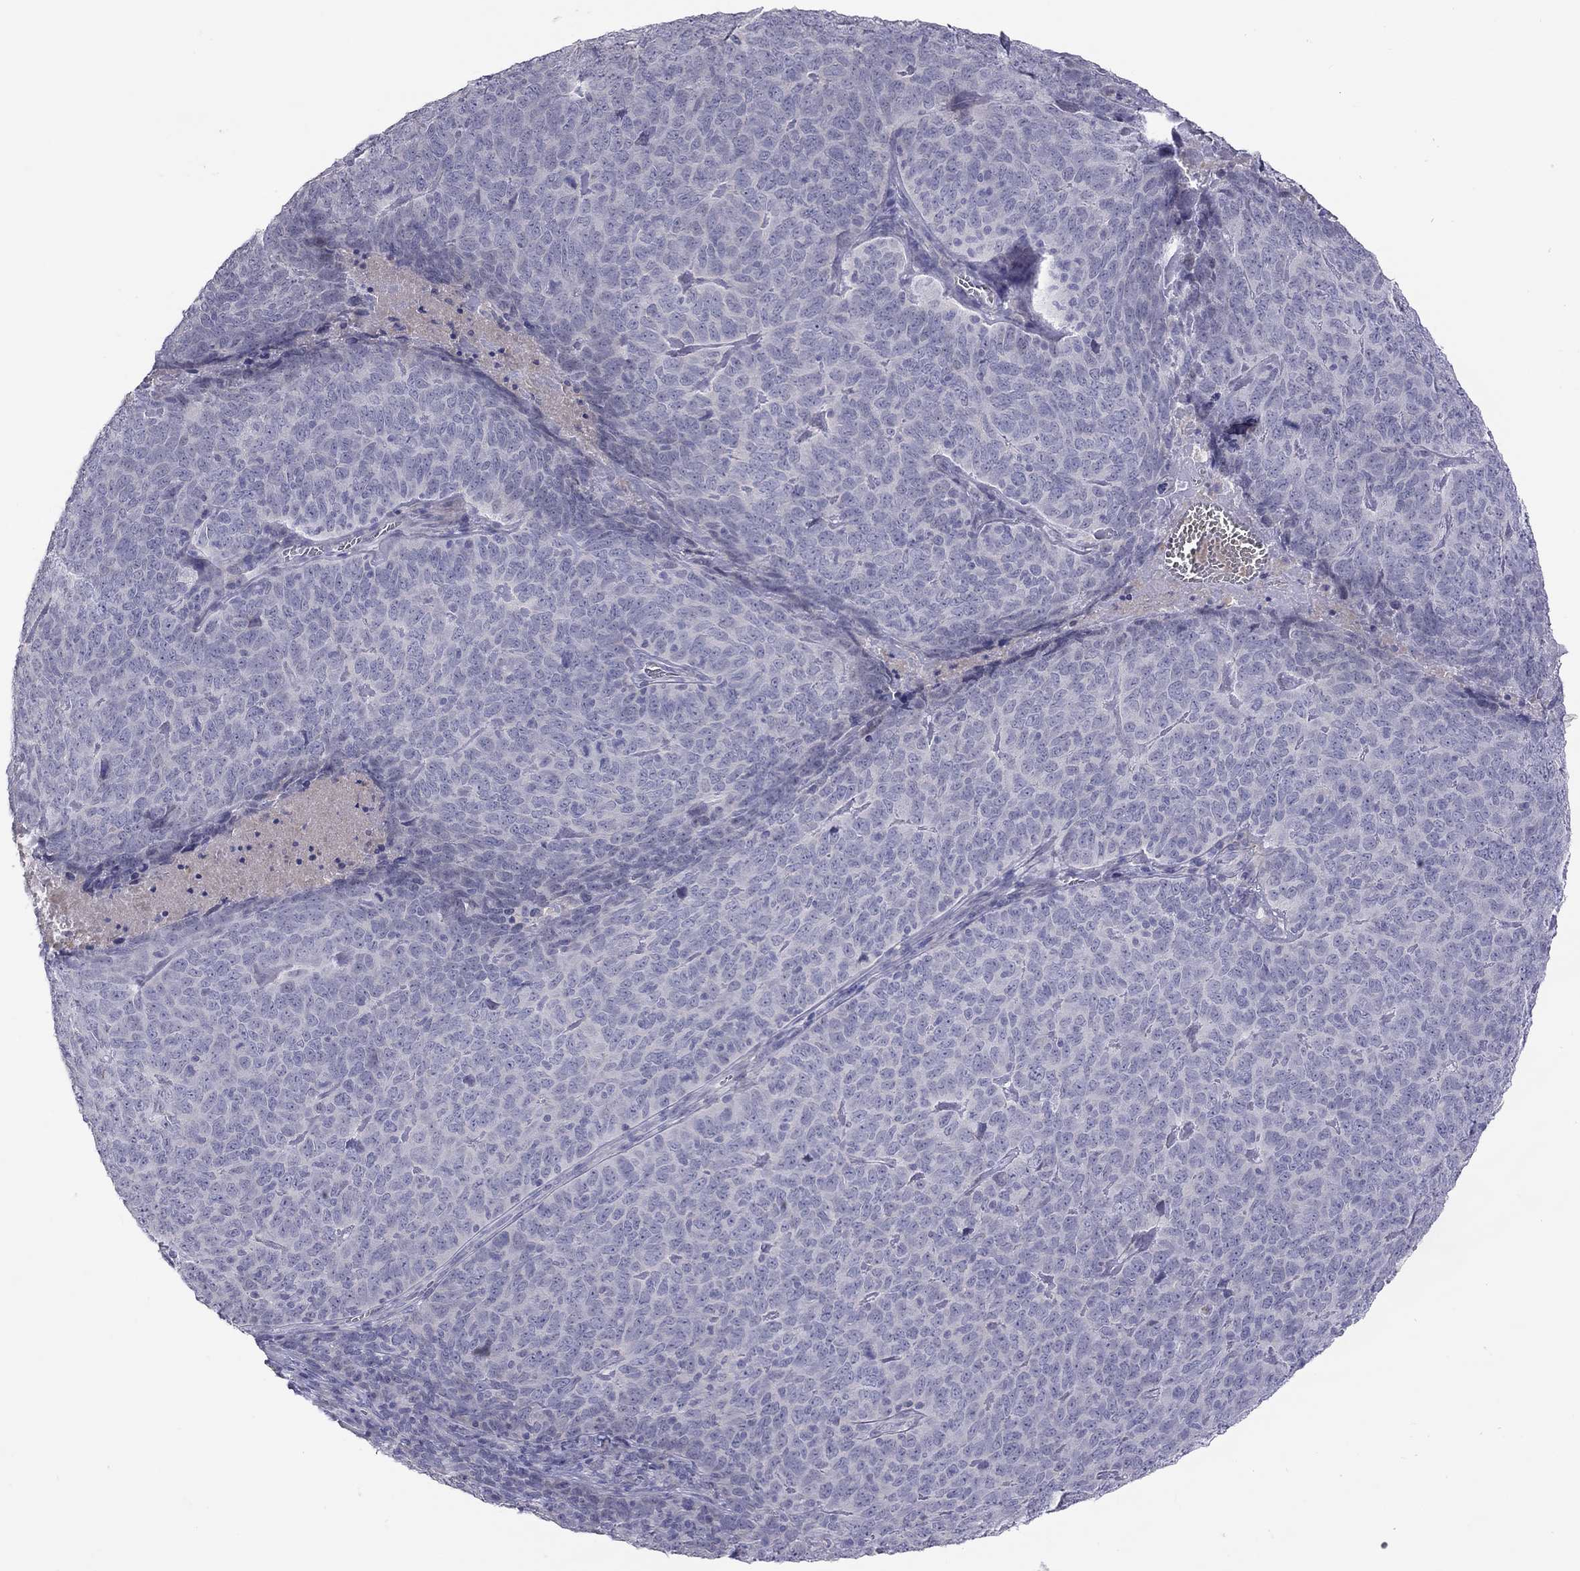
{"staining": {"intensity": "negative", "quantity": "none", "location": "none"}, "tissue": "skin cancer", "cell_type": "Tumor cells", "image_type": "cancer", "snomed": [{"axis": "morphology", "description": "Squamous cell carcinoma, NOS"}, {"axis": "topography", "description": "Skin"}, {"axis": "topography", "description": "Anal"}], "caption": "This is an IHC image of human skin cancer (squamous cell carcinoma). There is no expression in tumor cells.", "gene": "STAR", "patient": {"sex": "female", "age": 51}}